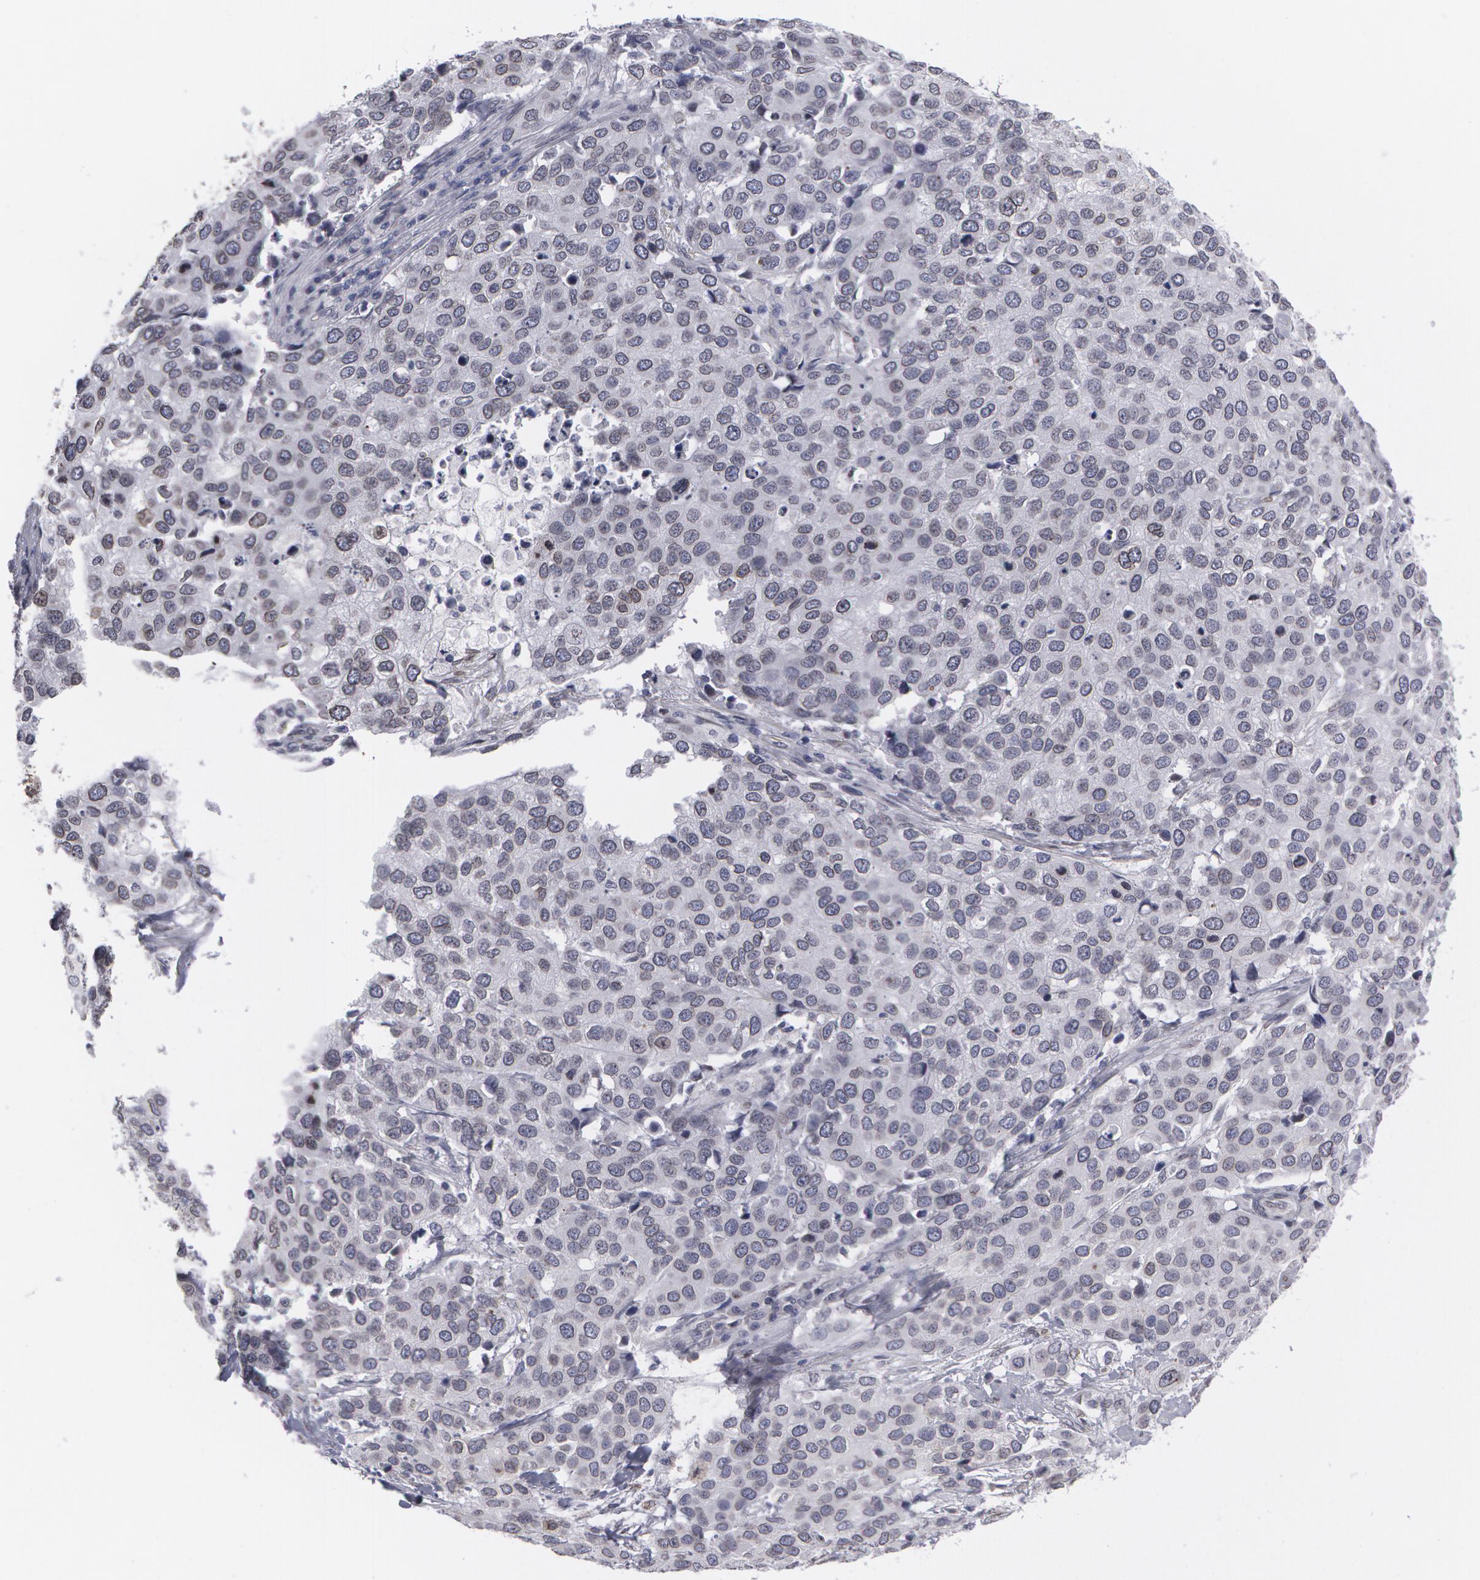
{"staining": {"intensity": "negative", "quantity": "none", "location": "none"}, "tissue": "cervical cancer", "cell_type": "Tumor cells", "image_type": "cancer", "snomed": [{"axis": "morphology", "description": "Squamous cell carcinoma, NOS"}, {"axis": "topography", "description": "Cervix"}], "caption": "Image shows no protein staining in tumor cells of cervical squamous cell carcinoma tissue. Nuclei are stained in blue.", "gene": "EMD", "patient": {"sex": "female", "age": 54}}